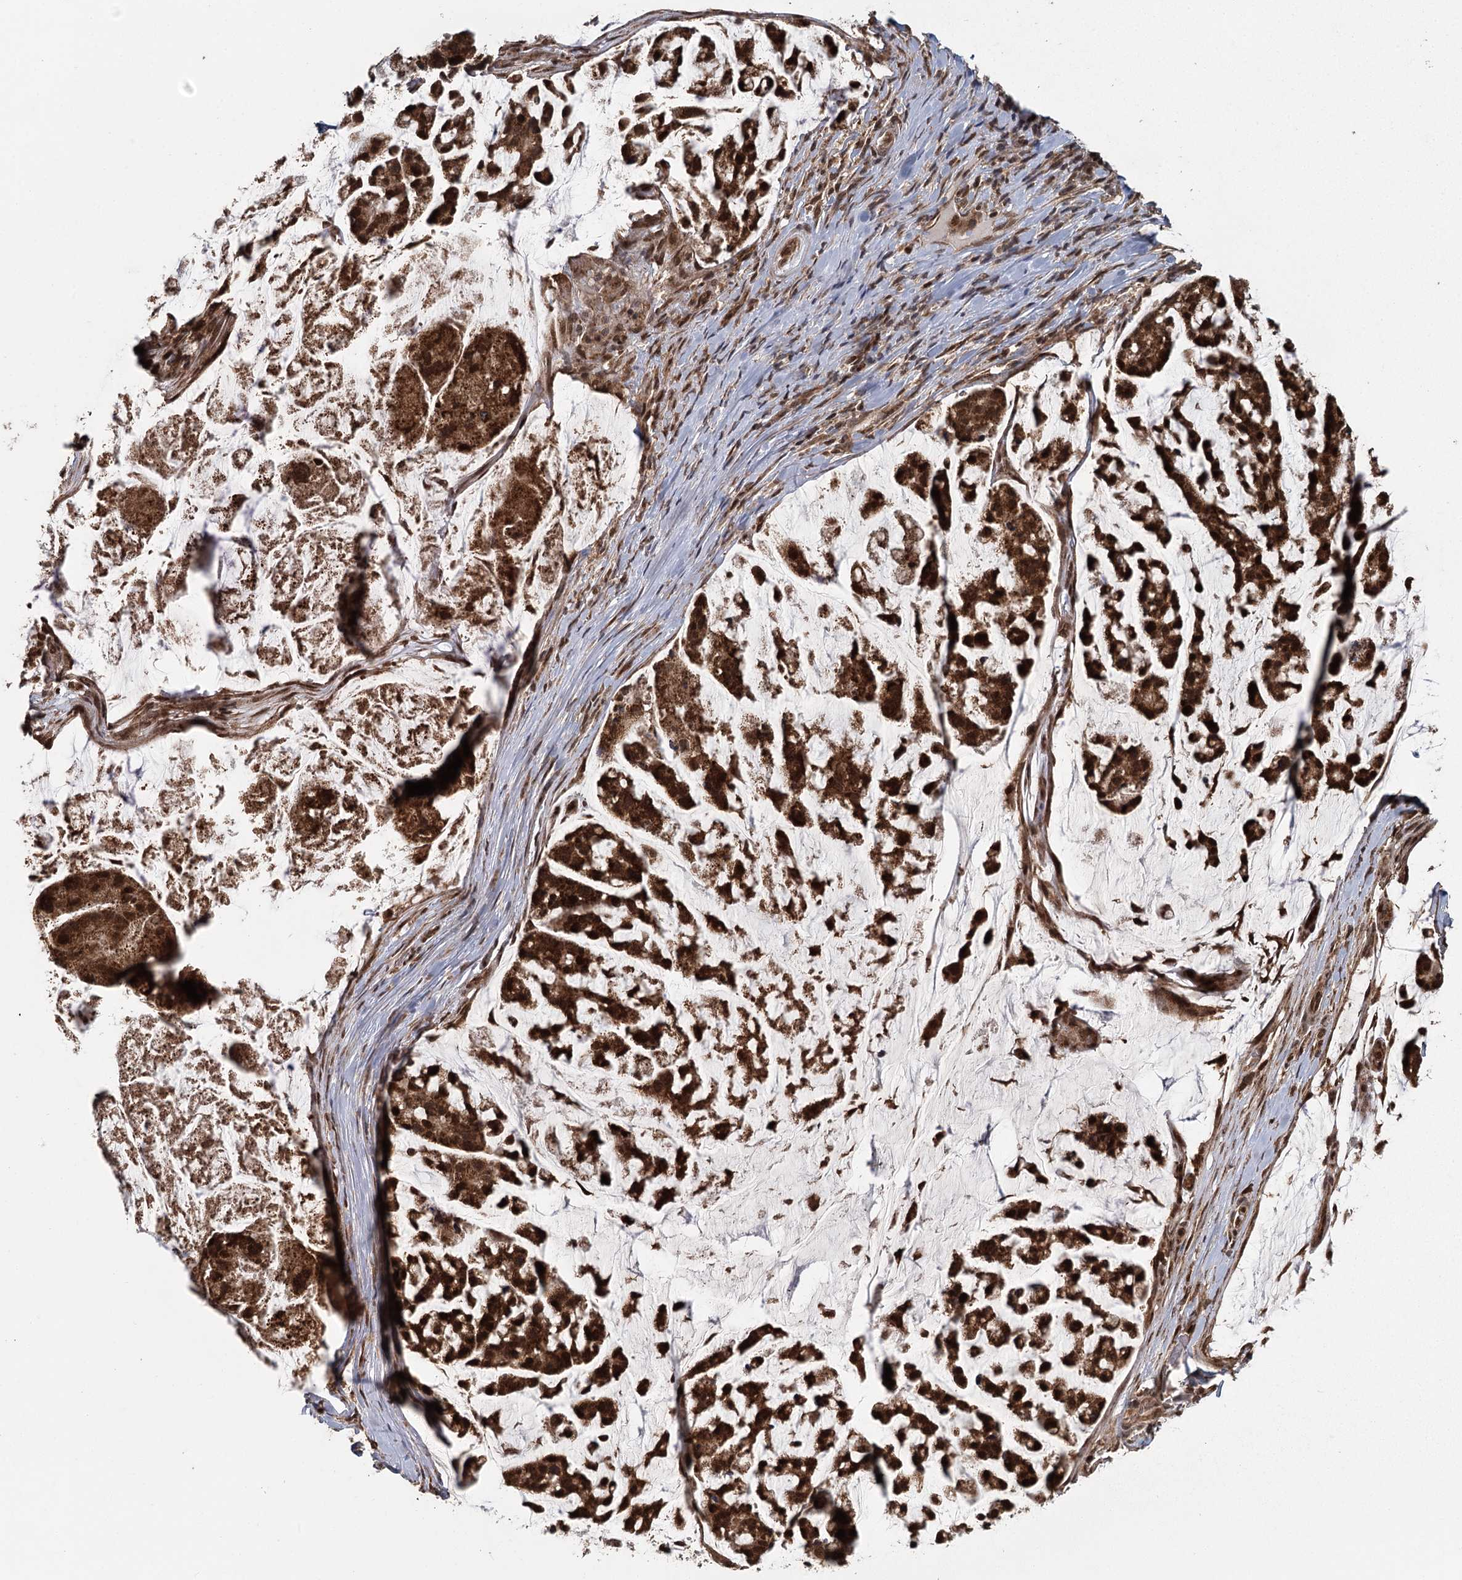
{"staining": {"intensity": "strong", "quantity": ">75%", "location": "cytoplasmic/membranous"}, "tissue": "stomach cancer", "cell_type": "Tumor cells", "image_type": "cancer", "snomed": [{"axis": "morphology", "description": "Adenocarcinoma, NOS"}, {"axis": "topography", "description": "Stomach, lower"}], "caption": "IHC of stomach cancer demonstrates high levels of strong cytoplasmic/membranous staining in approximately >75% of tumor cells.", "gene": "MICU1", "patient": {"sex": "male", "age": 67}}